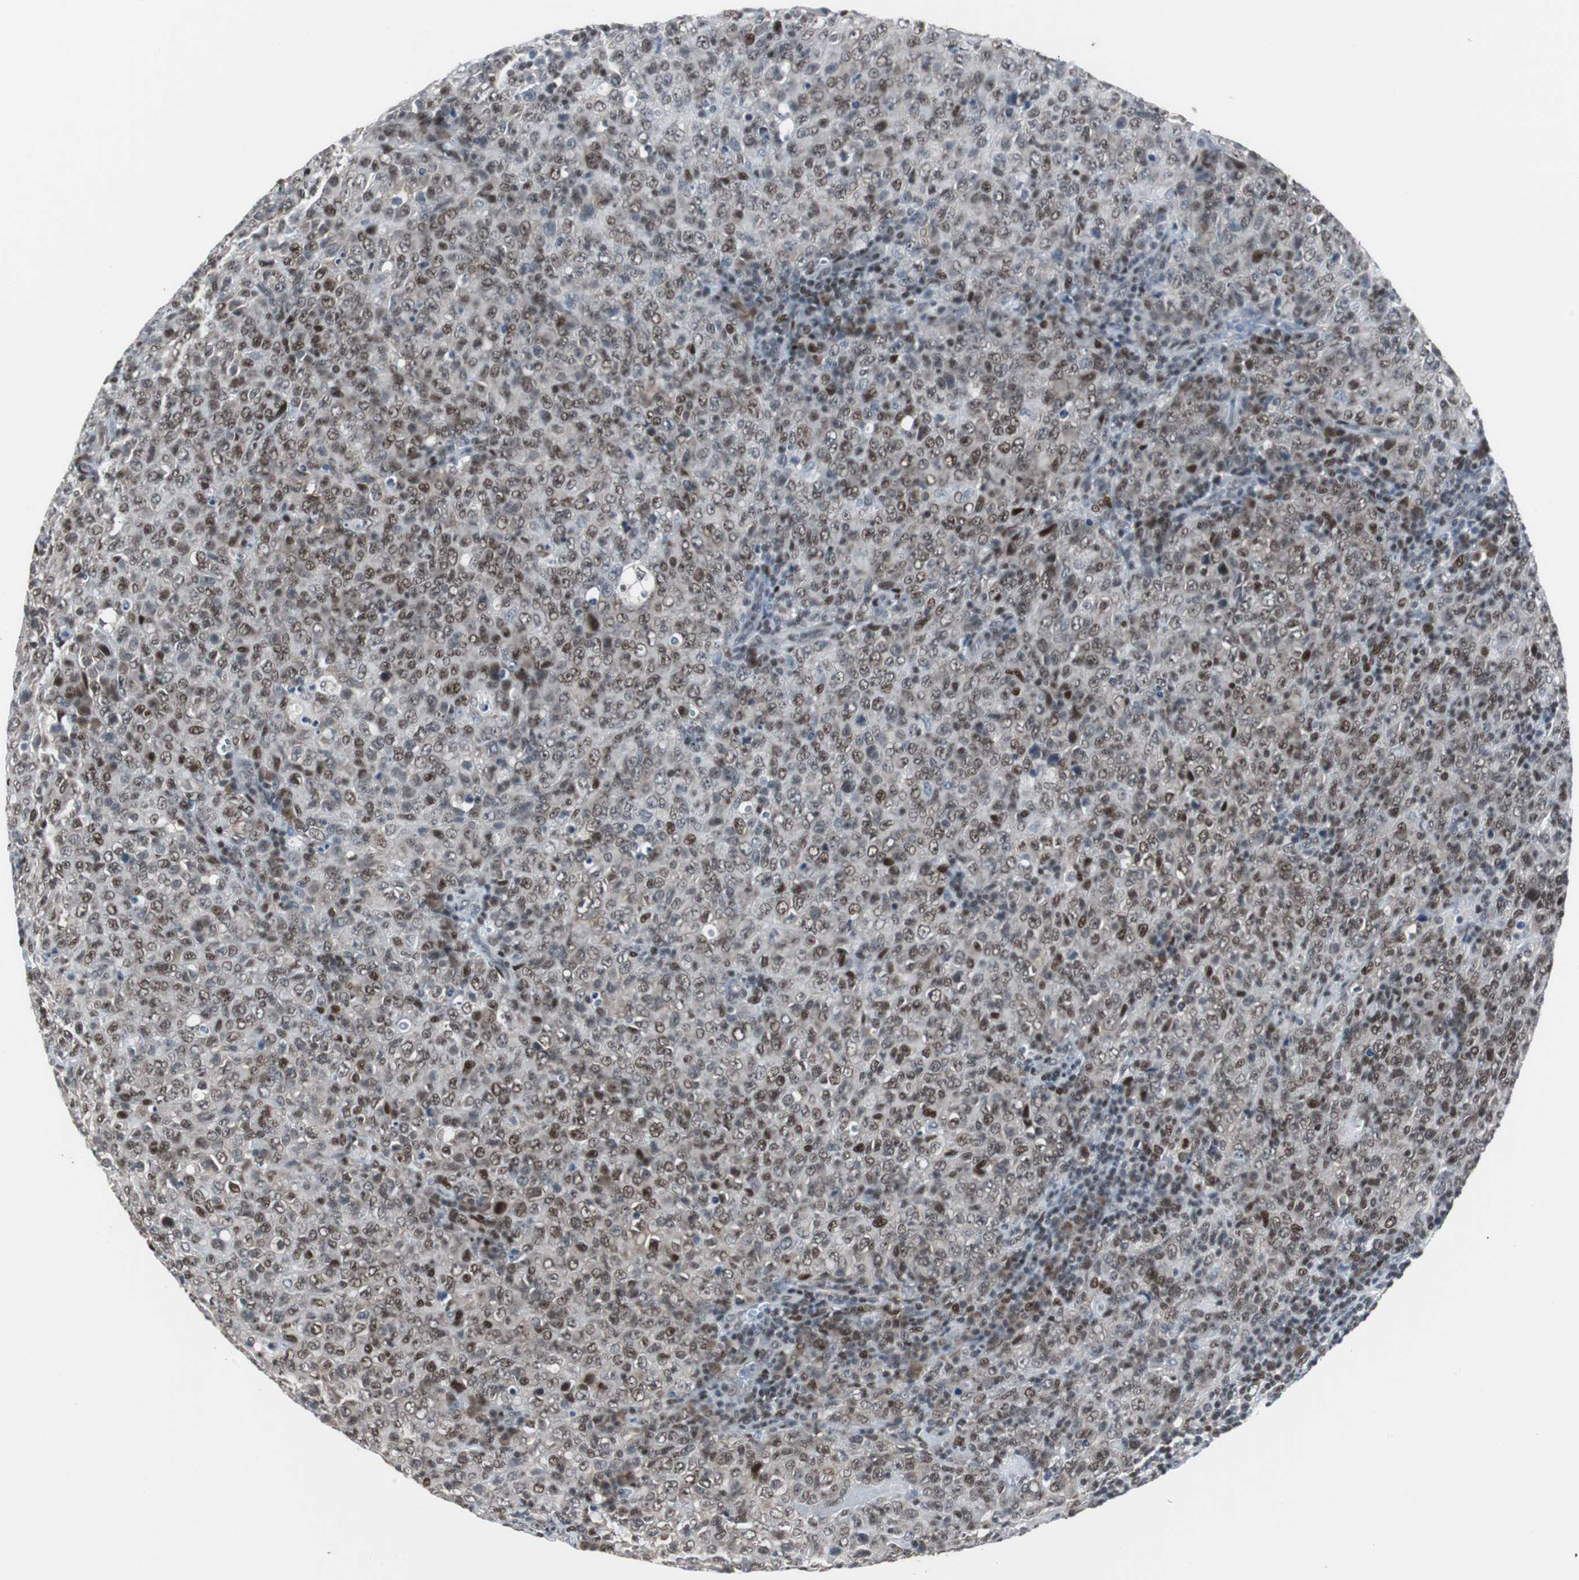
{"staining": {"intensity": "strong", "quantity": ">75%", "location": "nuclear"}, "tissue": "lymphoma", "cell_type": "Tumor cells", "image_type": "cancer", "snomed": [{"axis": "morphology", "description": "Malignant lymphoma, non-Hodgkin's type, High grade"}, {"axis": "topography", "description": "Tonsil"}], "caption": "About >75% of tumor cells in lymphoma show strong nuclear protein positivity as visualized by brown immunohistochemical staining.", "gene": "ZHX2", "patient": {"sex": "female", "age": 36}}